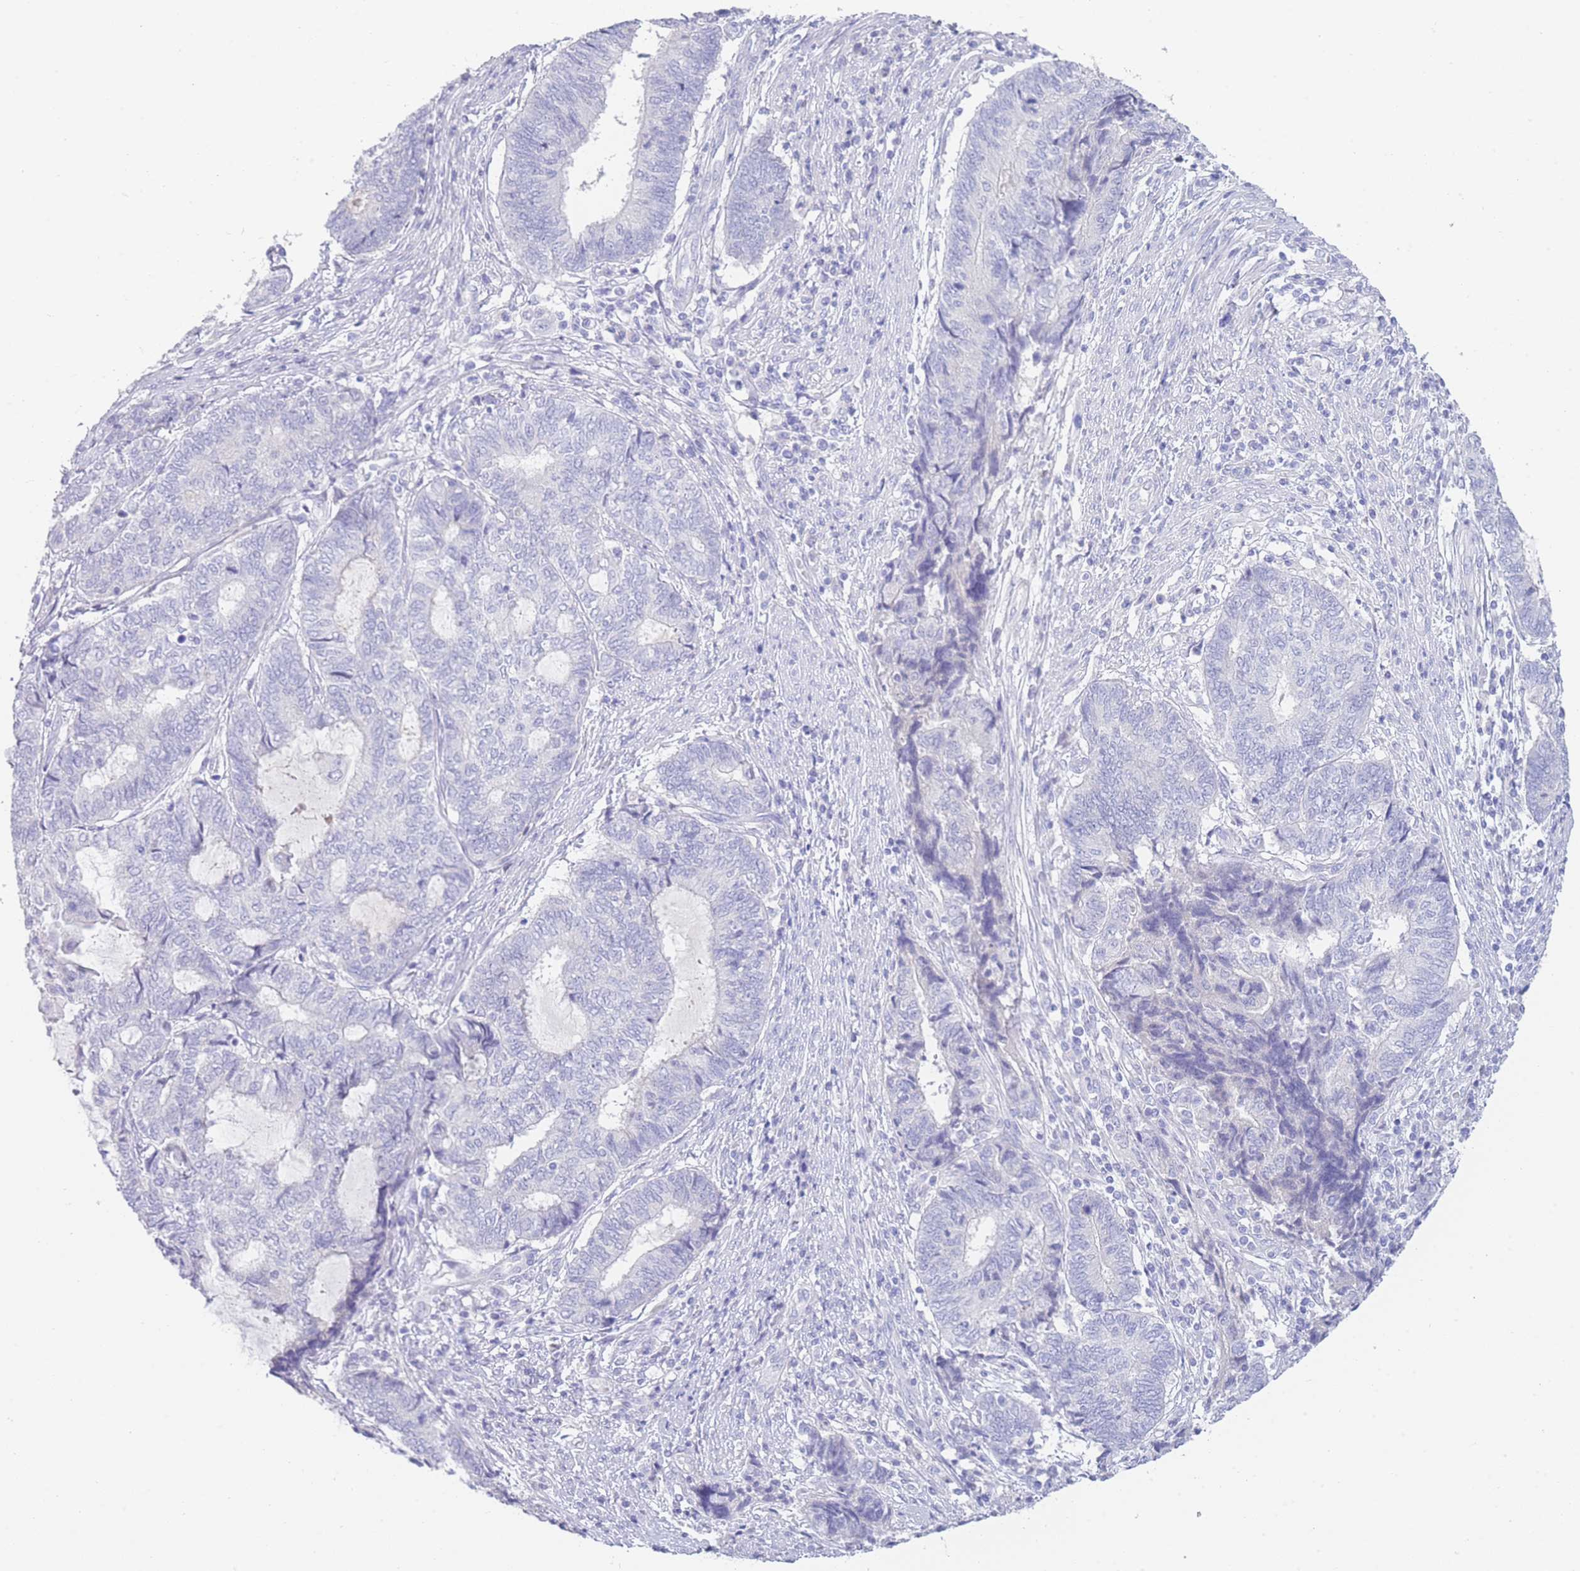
{"staining": {"intensity": "negative", "quantity": "none", "location": "none"}, "tissue": "endometrial cancer", "cell_type": "Tumor cells", "image_type": "cancer", "snomed": [{"axis": "morphology", "description": "Adenocarcinoma, NOS"}, {"axis": "topography", "description": "Uterus"}, {"axis": "topography", "description": "Endometrium"}], "caption": "This is an IHC histopathology image of human endometrial adenocarcinoma. There is no expression in tumor cells.", "gene": "LRRC37A", "patient": {"sex": "female", "age": 70}}